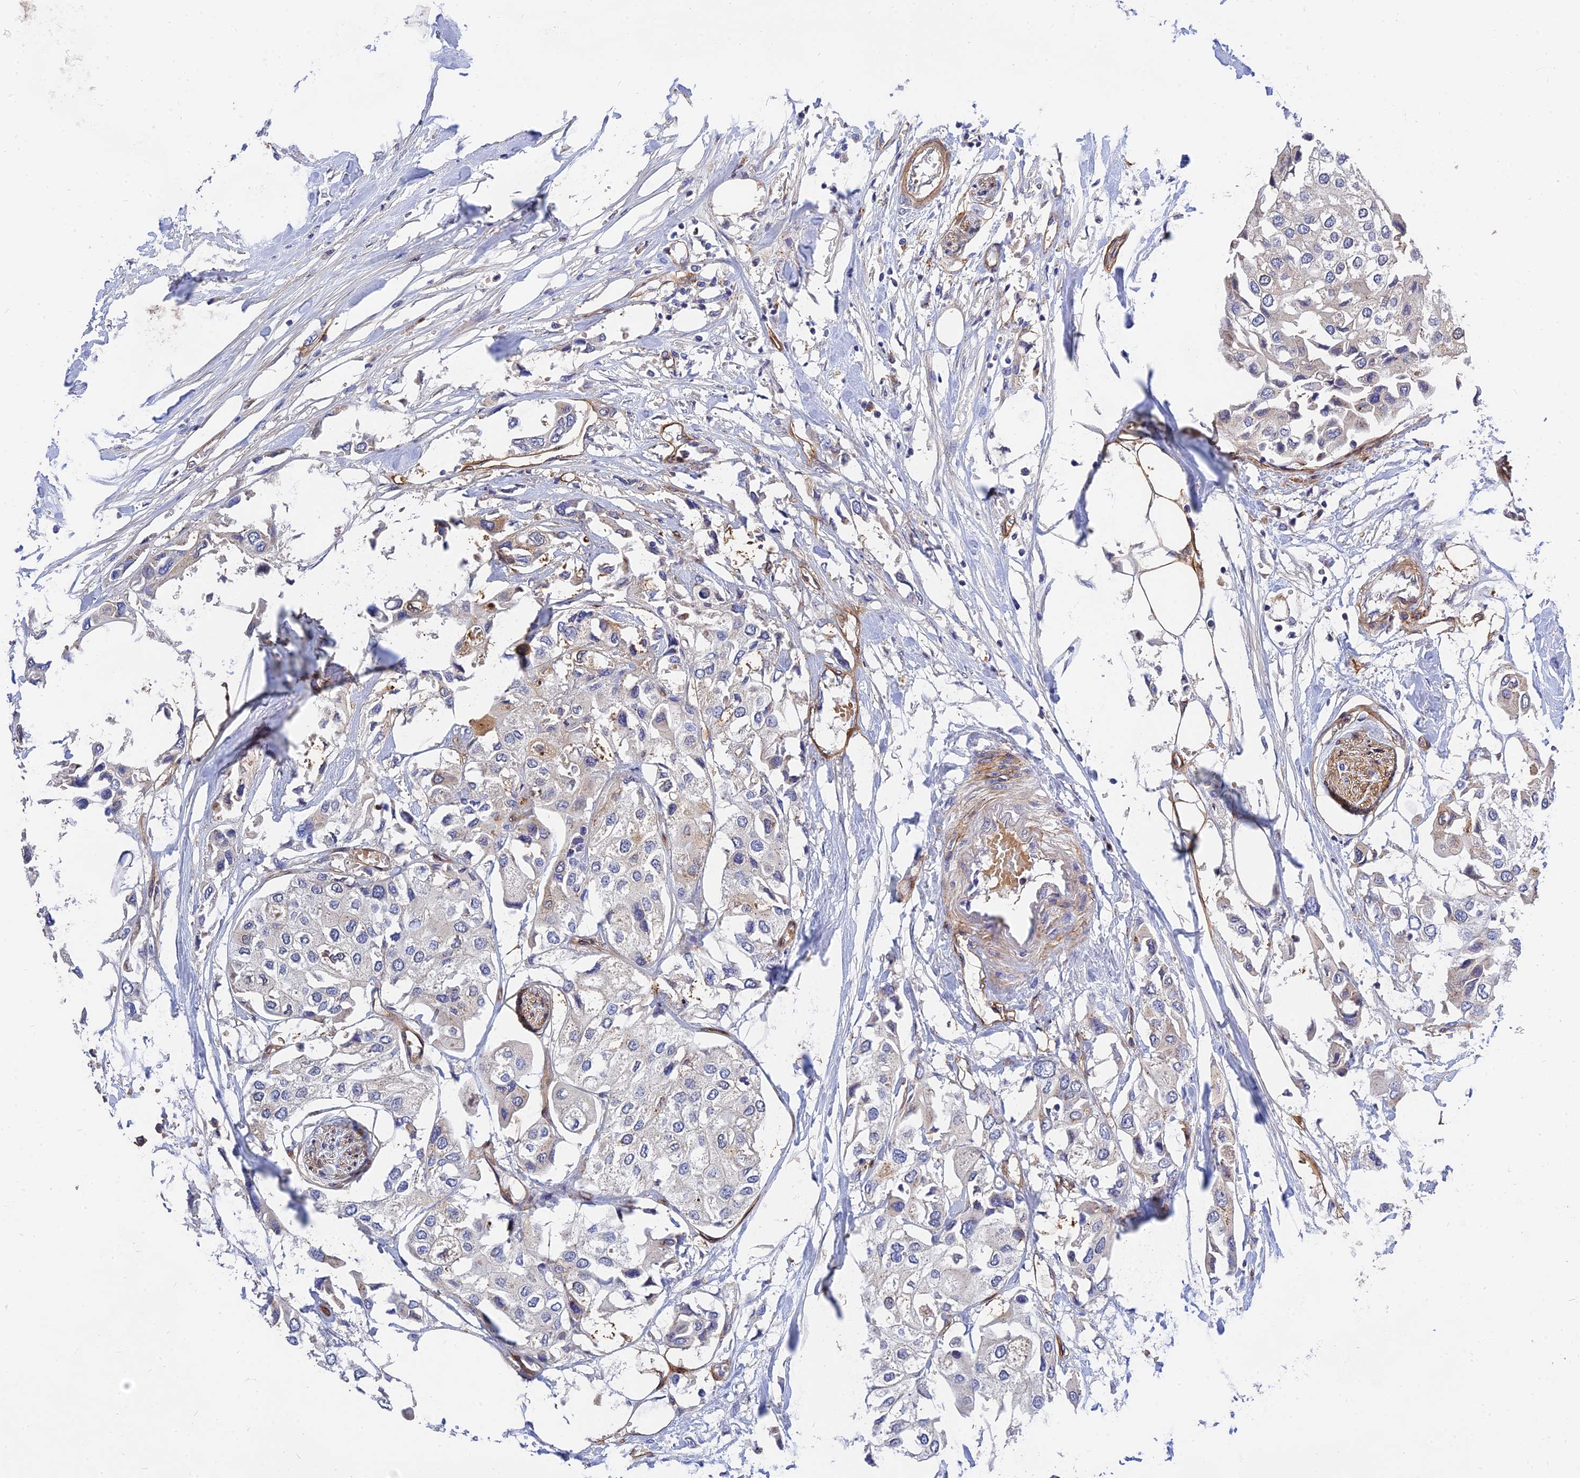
{"staining": {"intensity": "weak", "quantity": "<25%", "location": "cytoplasmic/membranous"}, "tissue": "urothelial cancer", "cell_type": "Tumor cells", "image_type": "cancer", "snomed": [{"axis": "morphology", "description": "Urothelial carcinoma, High grade"}, {"axis": "topography", "description": "Urinary bladder"}], "caption": "Immunohistochemical staining of urothelial cancer exhibits no significant positivity in tumor cells.", "gene": "MRPL35", "patient": {"sex": "male", "age": 64}}